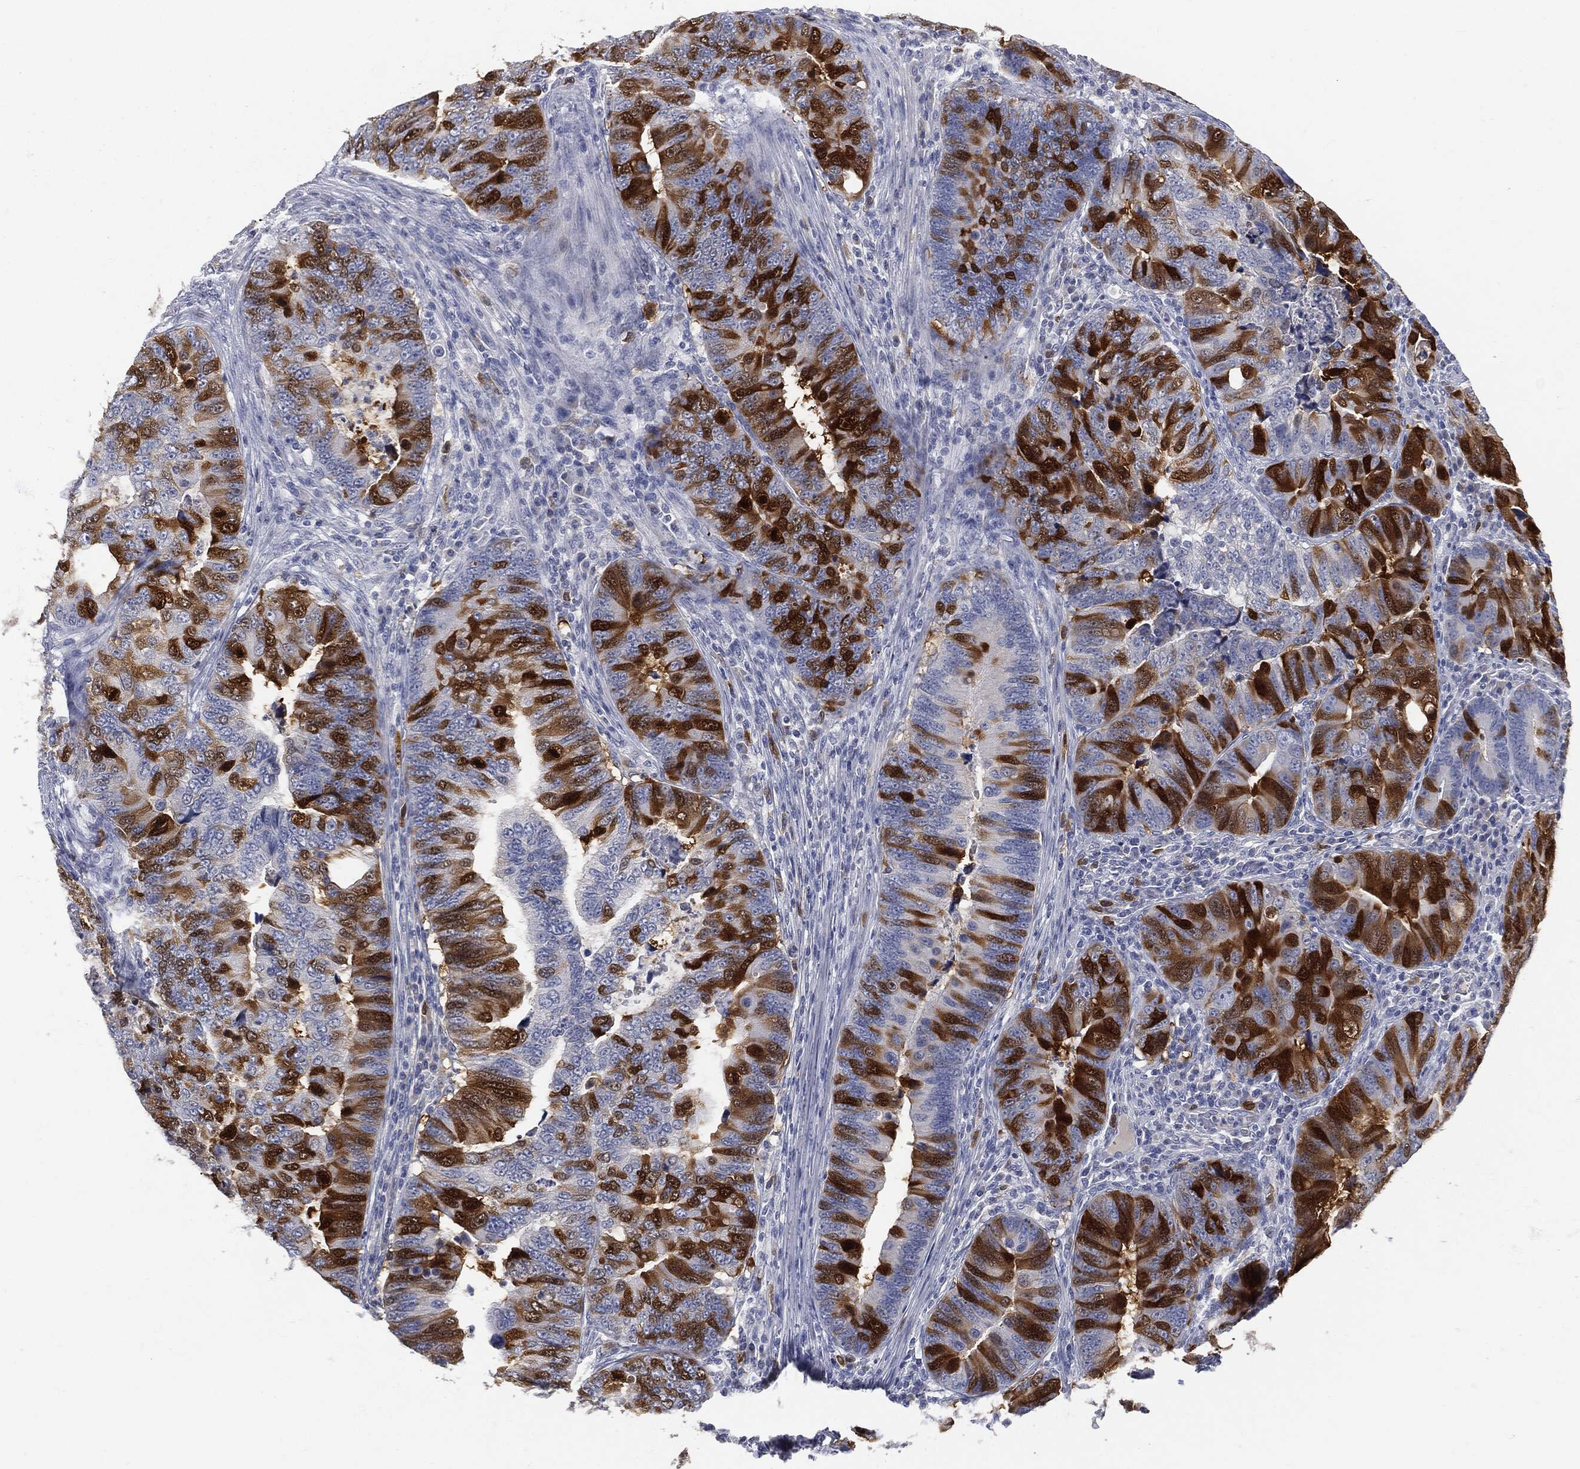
{"staining": {"intensity": "strong", "quantity": "25%-75%", "location": "cytoplasmic/membranous"}, "tissue": "colorectal cancer", "cell_type": "Tumor cells", "image_type": "cancer", "snomed": [{"axis": "morphology", "description": "Adenocarcinoma, NOS"}, {"axis": "topography", "description": "Colon"}], "caption": "Human colorectal adenocarcinoma stained for a protein (brown) reveals strong cytoplasmic/membranous positive positivity in approximately 25%-75% of tumor cells.", "gene": "UBE2C", "patient": {"sex": "female", "age": 72}}